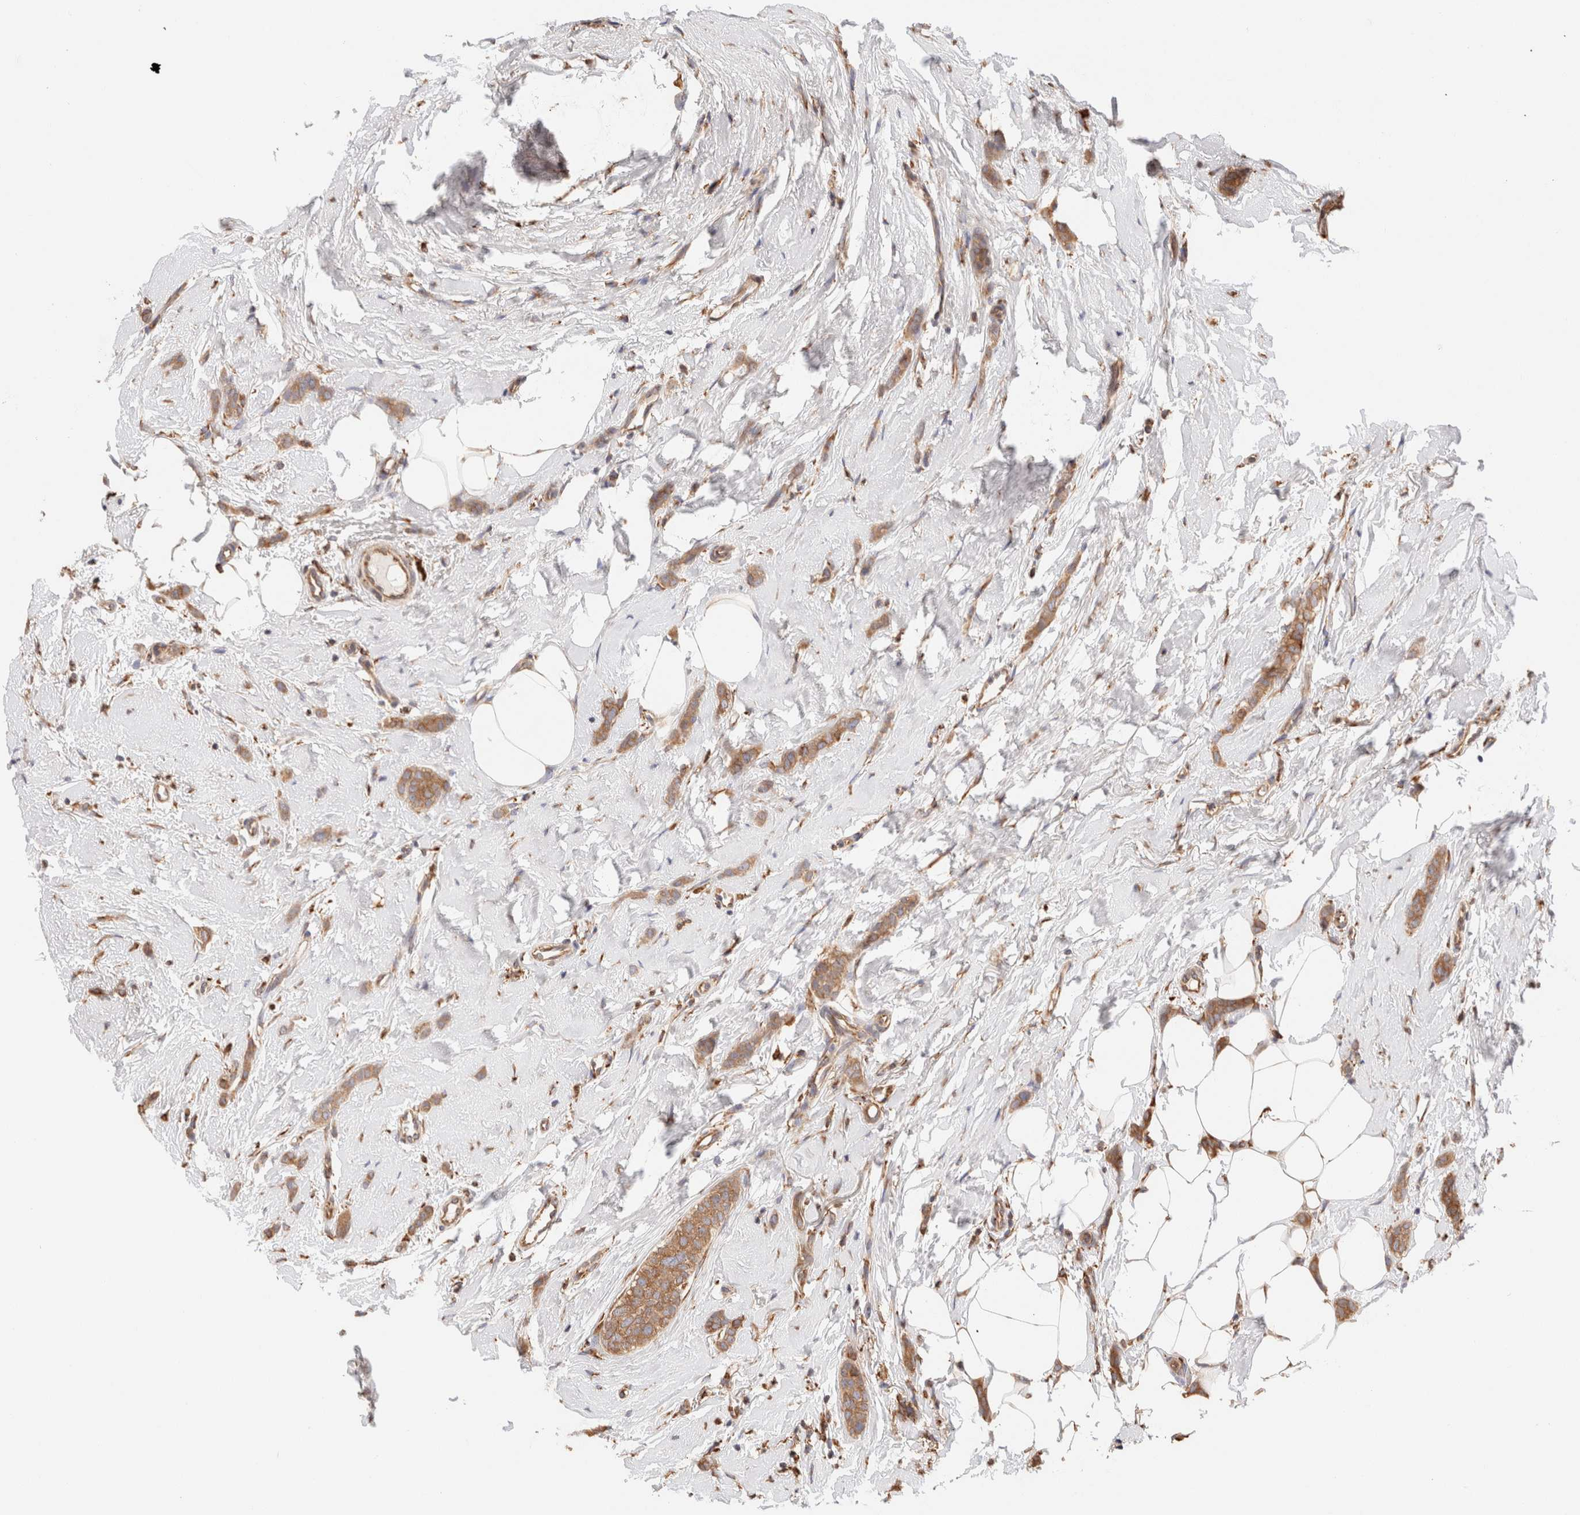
{"staining": {"intensity": "moderate", "quantity": ">75%", "location": "cytoplasmic/membranous"}, "tissue": "breast cancer", "cell_type": "Tumor cells", "image_type": "cancer", "snomed": [{"axis": "morphology", "description": "Lobular carcinoma"}, {"axis": "topography", "description": "Skin"}, {"axis": "topography", "description": "Breast"}], "caption": "A micrograph of human breast cancer stained for a protein exhibits moderate cytoplasmic/membranous brown staining in tumor cells. (Stains: DAB (3,3'-diaminobenzidine) in brown, nuclei in blue, Microscopy: brightfield microscopy at high magnification).", "gene": "FER", "patient": {"sex": "female", "age": 46}}